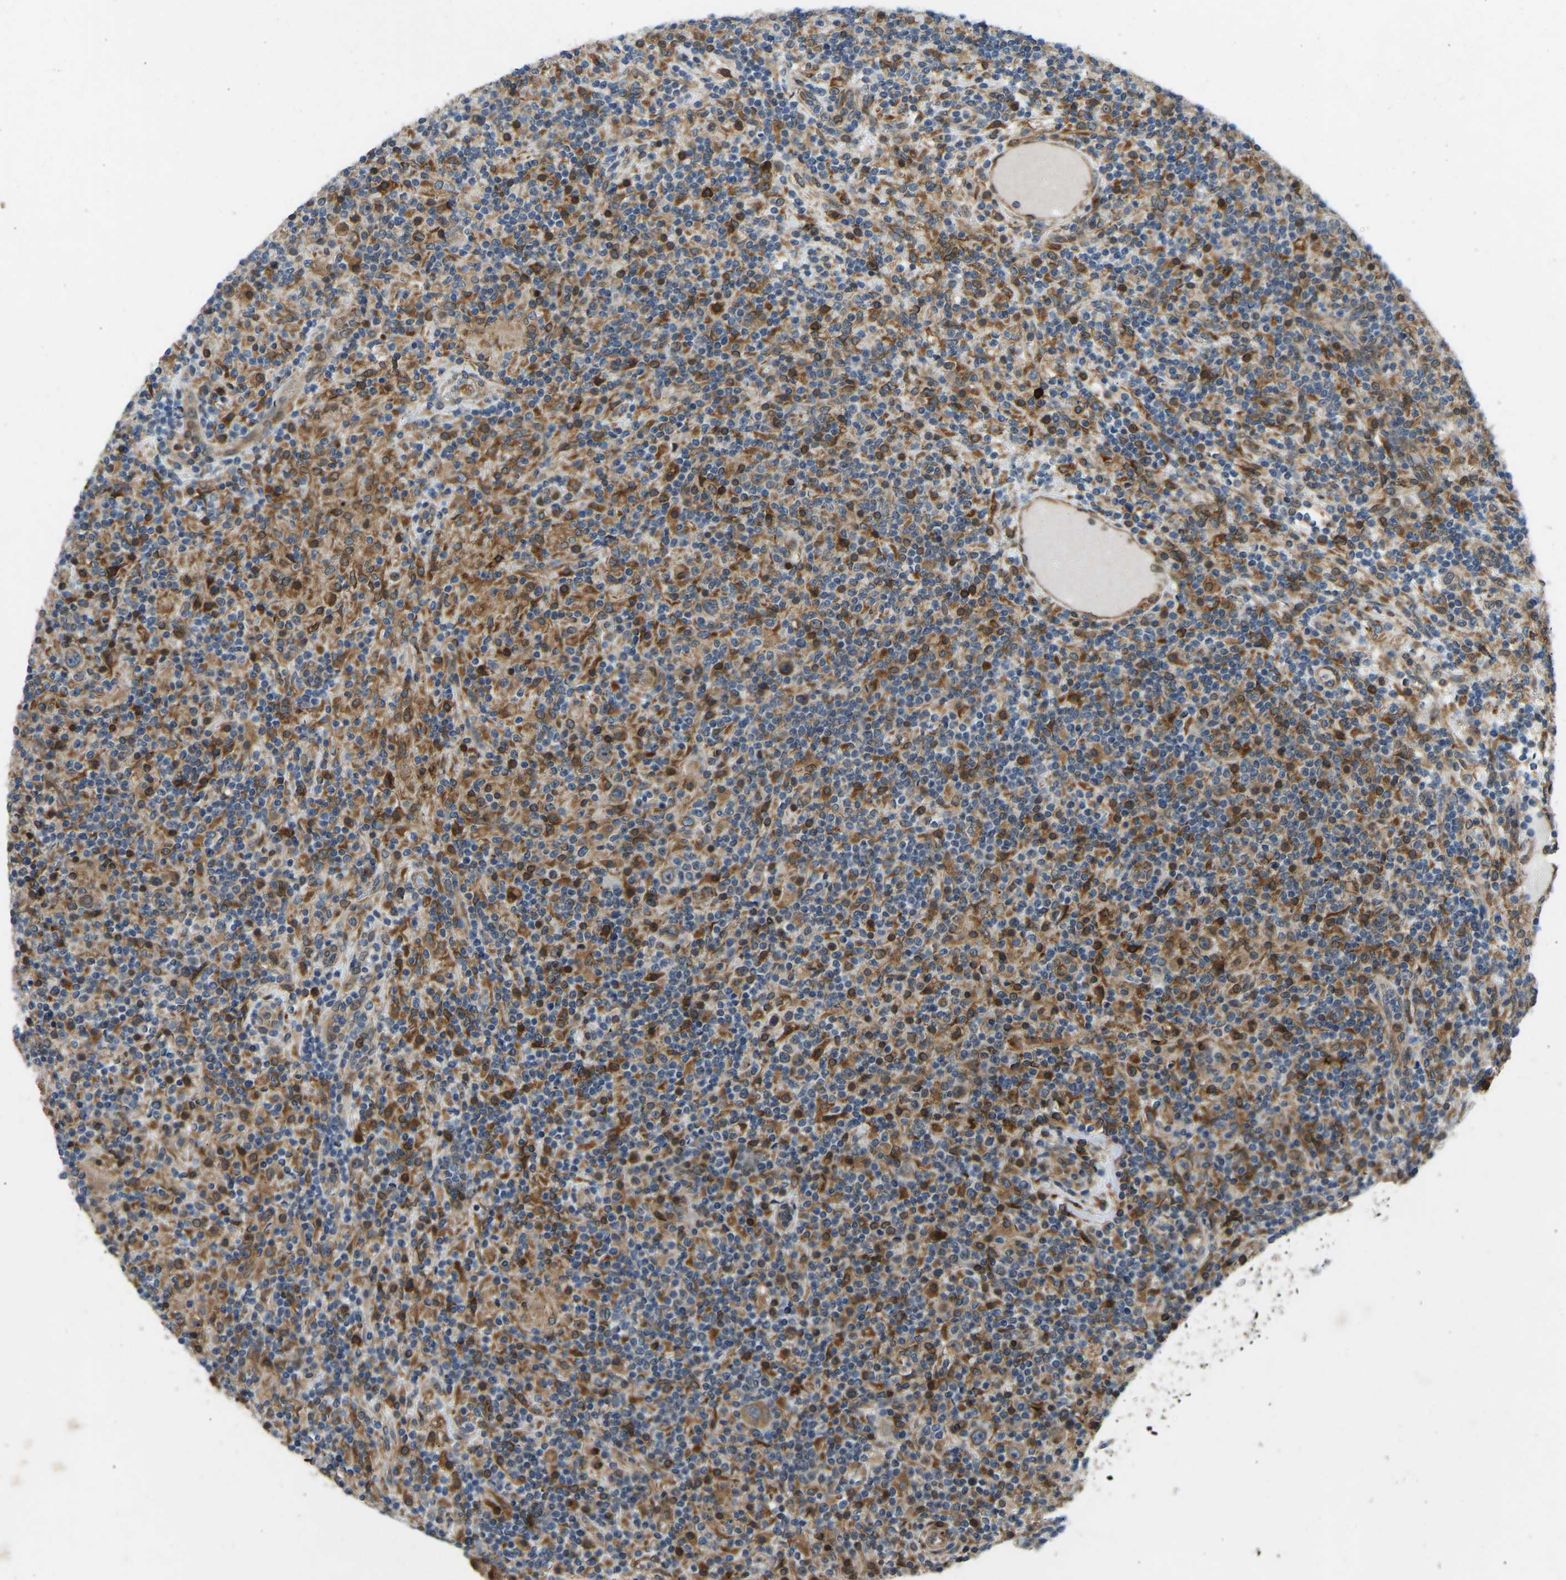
{"staining": {"intensity": "moderate", "quantity": ">75%", "location": "cytoplasmic/membranous"}, "tissue": "lymphoma", "cell_type": "Tumor cells", "image_type": "cancer", "snomed": [{"axis": "morphology", "description": "Hodgkin's disease, NOS"}, {"axis": "topography", "description": "Lymph node"}], "caption": "Brown immunohistochemical staining in human lymphoma shows moderate cytoplasmic/membranous positivity in approximately >75% of tumor cells.", "gene": "OS9", "patient": {"sex": "male", "age": 70}}